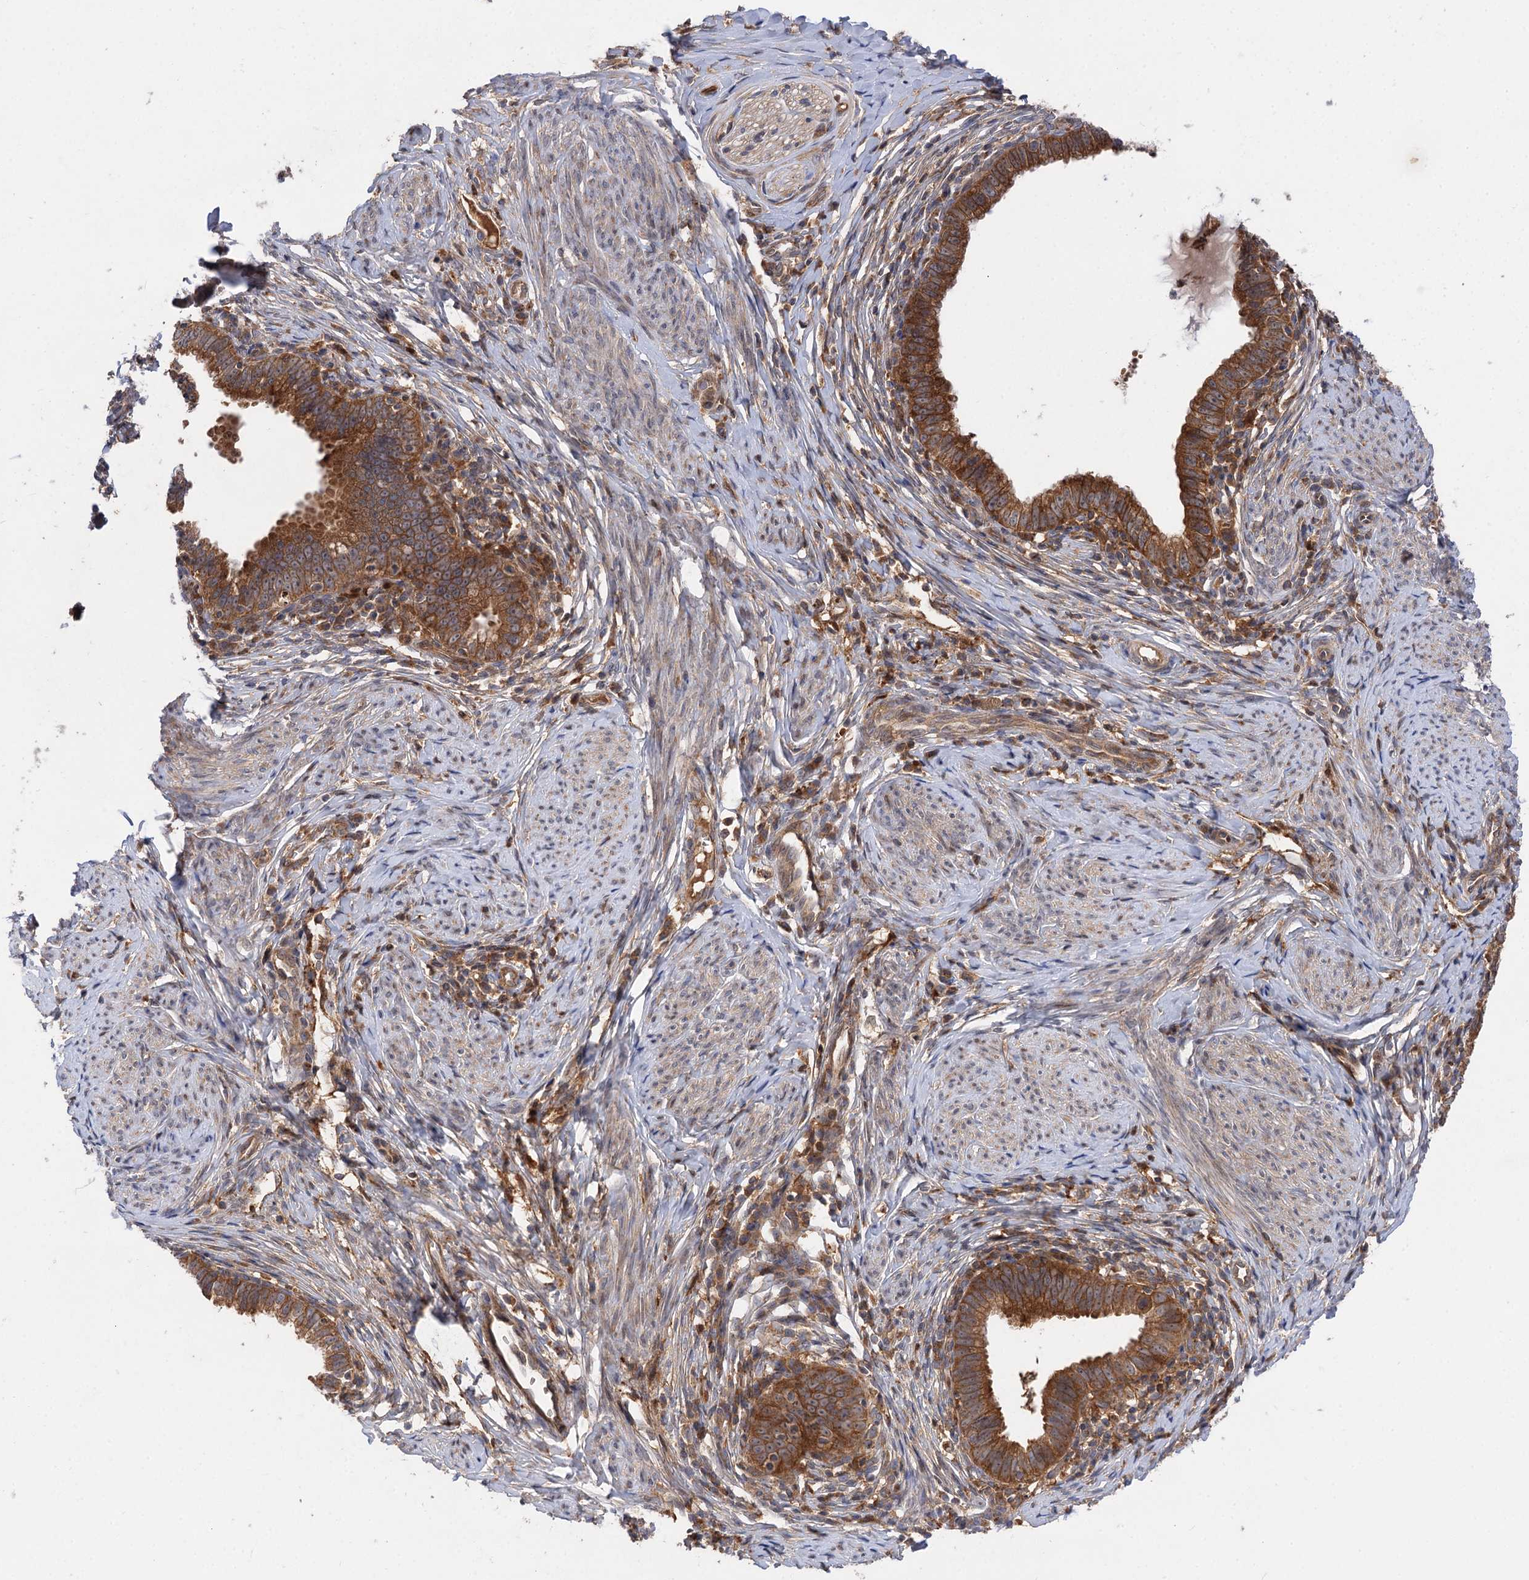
{"staining": {"intensity": "moderate", "quantity": ">75%", "location": "cytoplasmic/membranous"}, "tissue": "cervical cancer", "cell_type": "Tumor cells", "image_type": "cancer", "snomed": [{"axis": "morphology", "description": "Adenocarcinoma, NOS"}, {"axis": "topography", "description": "Cervix"}], "caption": "Cervical cancer (adenocarcinoma) stained for a protein (brown) shows moderate cytoplasmic/membranous positive expression in approximately >75% of tumor cells.", "gene": "PATL1", "patient": {"sex": "female", "age": 36}}